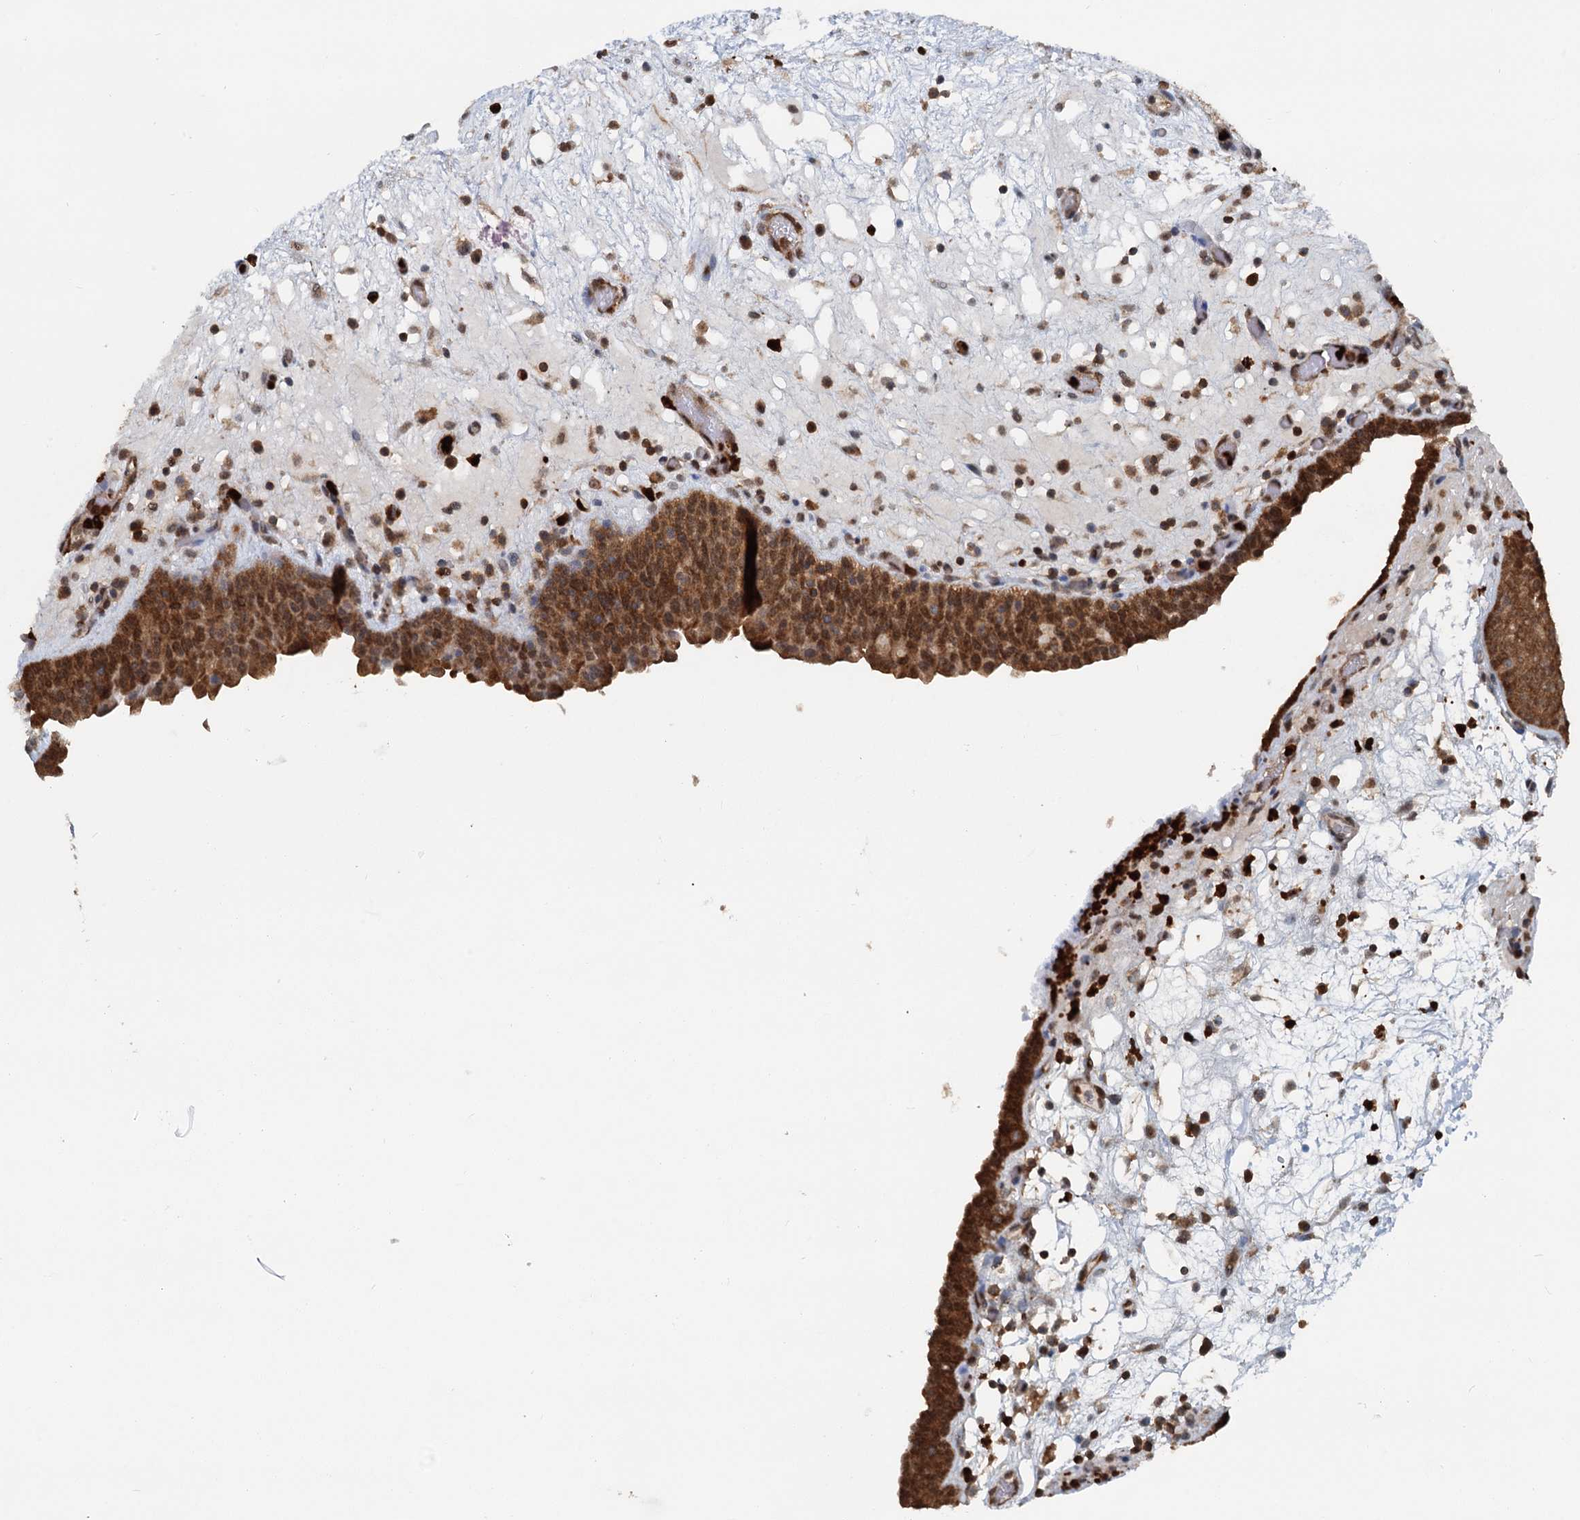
{"staining": {"intensity": "strong", "quantity": ">75%", "location": "cytoplasmic/membranous,nuclear"}, "tissue": "urinary bladder", "cell_type": "Urothelial cells", "image_type": "normal", "snomed": [{"axis": "morphology", "description": "Normal tissue, NOS"}, {"axis": "topography", "description": "Urinary bladder"}], "caption": "Brown immunohistochemical staining in unremarkable human urinary bladder reveals strong cytoplasmic/membranous,nuclear expression in approximately >75% of urothelial cells.", "gene": "GPI", "patient": {"sex": "male", "age": 71}}